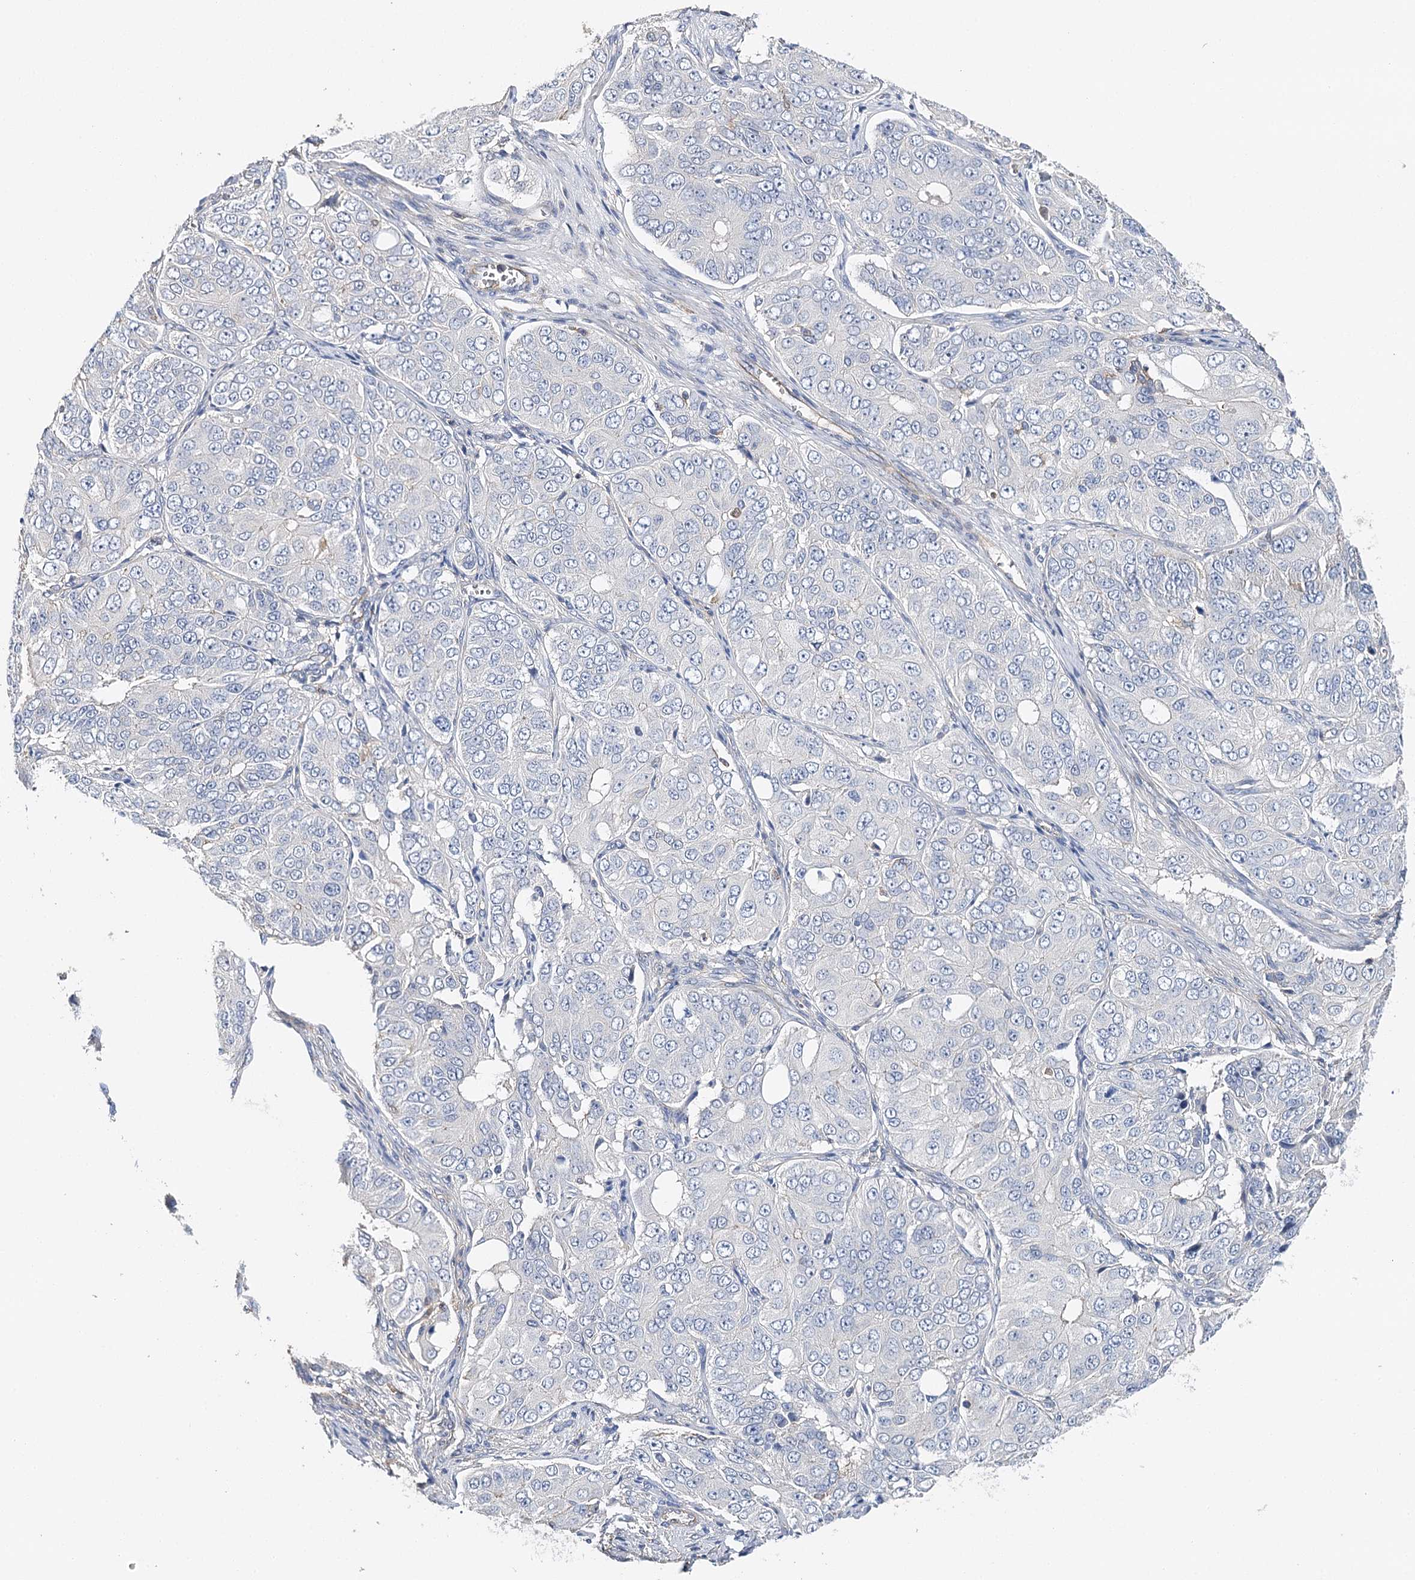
{"staining": {"intensity": "negative", "quantity": "none", "location": "none"}, "tissue": "ovarian cancer", "cell_type": "Tumor cells", "image_type": "cancer", "snomed": [{"axis": "morphology", "description": "Carcinoma, endometroid"}, {"axis": "topography", "description": "Ovary"}], "caption": "Ovarian cancer was stained to show a protein in brown. There is no significant staining in tumor cells. (DAB immunohistochemistry (IHC) visualized using brightfield microscopy, high magnification).", "gene": "EPYC", "patient": {"sex": "female", "age": 51}}